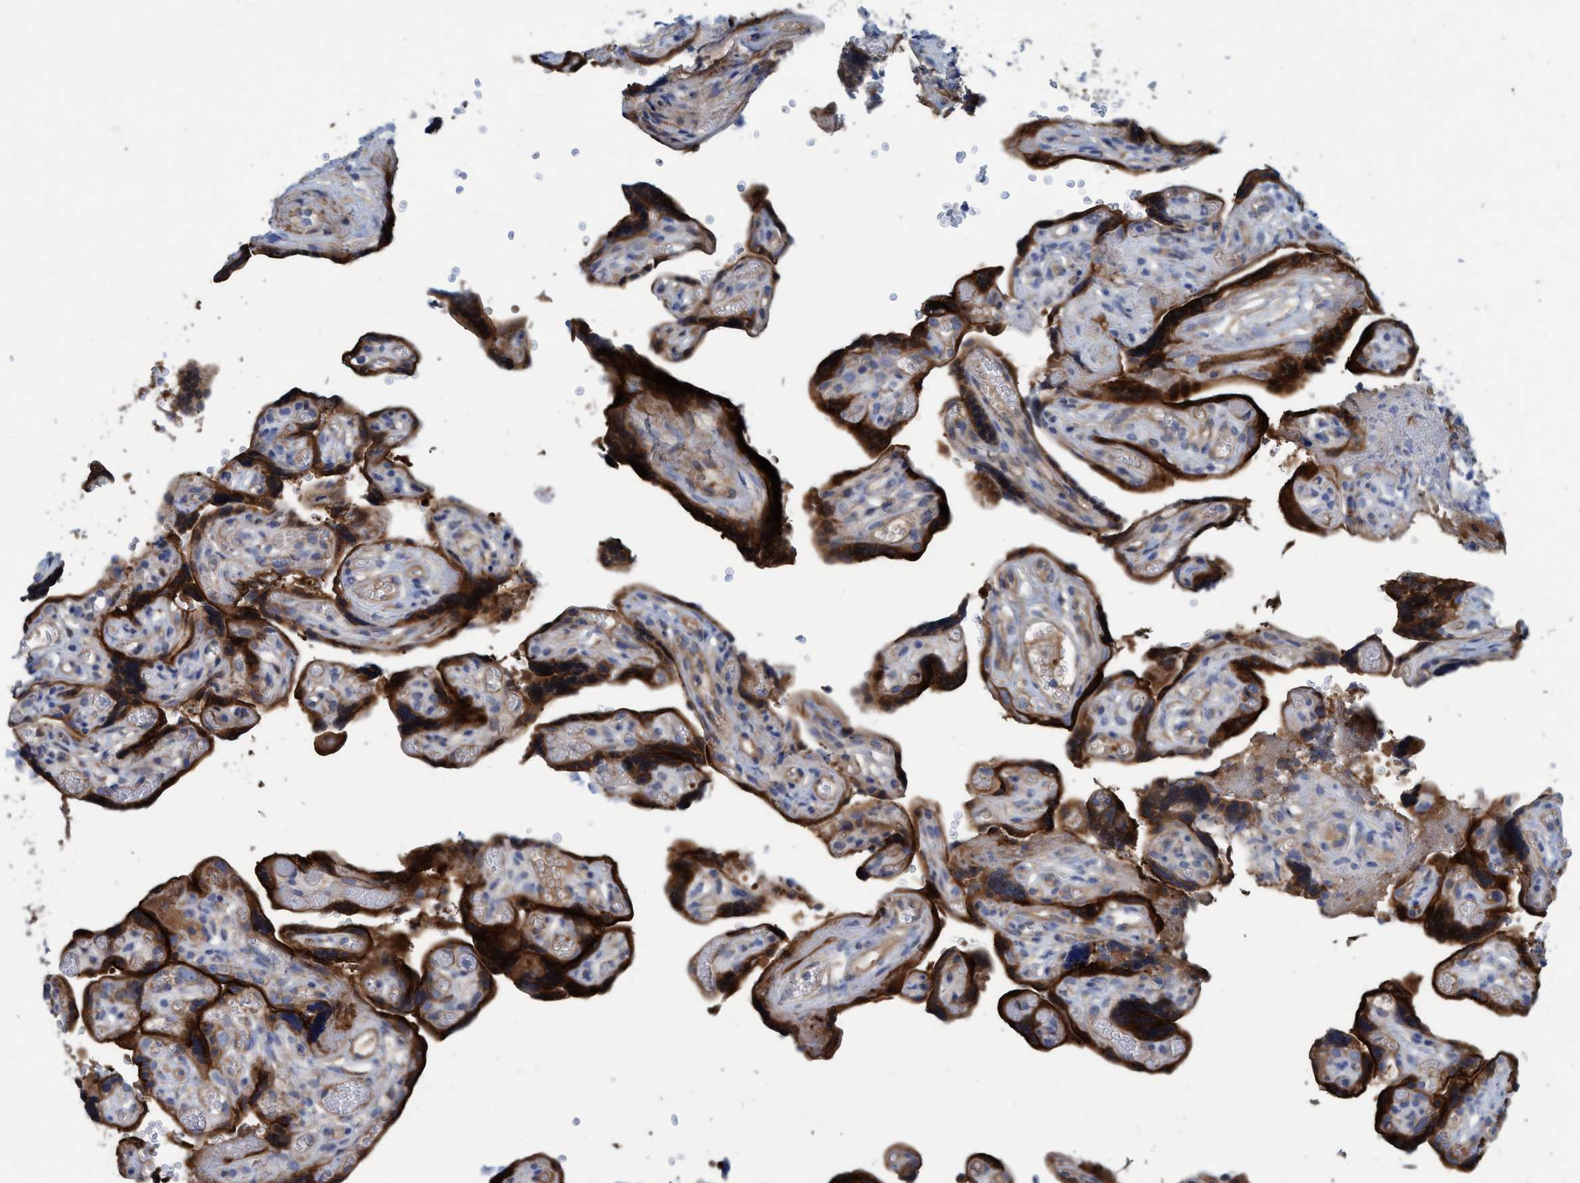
{"staining": {"intensity": "strong", "quantity": ">75%", "location": "cytoplasmic/membranous,nuclear"}, "tissue": "placenta", "cell_type": "Trophoblastic cells", "image_type": "normal", "snomed": [{"axis": "morphology", "description": "Normal tissue, NOS"}, {"axis": "topography", "description": "Placenta"}], "caption": "Trophoblastic cells reveal high levels of strong cytoplasmic/membranous,nuclear staining in approximately >75% of cells in normal human placenta.", "gene": "GULP1", "patient": {"sex": "female", "age": 30}}